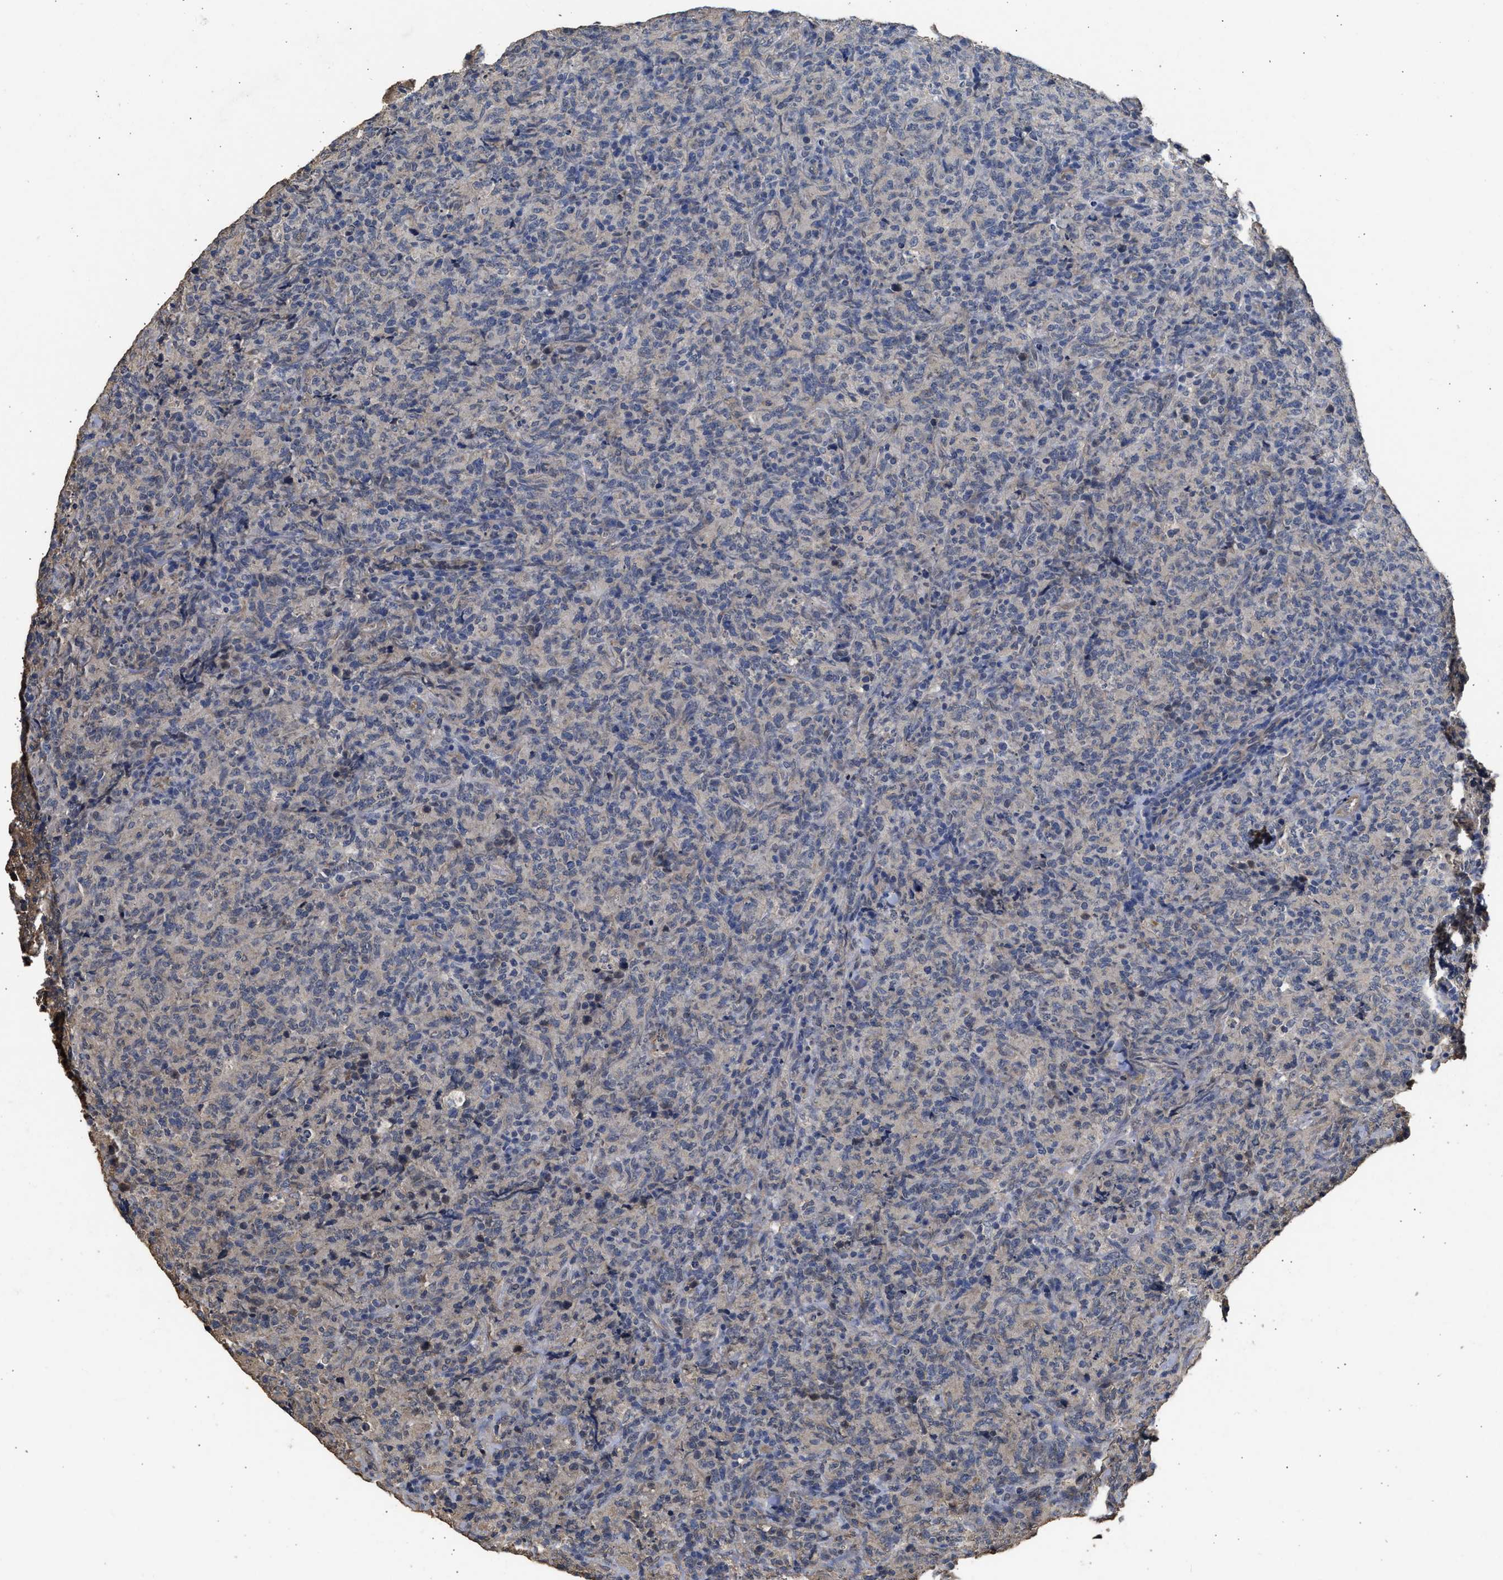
{"staining": {"intensity": "negative", "quantity": "none", "location": "none"}, "tissue": "lymphoma", "cell_type": "Tumor cells", "image_type": "cancer", "snomed": [{"axis": "morphology", "description": "Malignant lymphoma, non-Hodgkin's type, High grade"}, {"axis": "topography", "description": "Tonsil"}], "caption": "The photomicrograph reveals no staining of tumor cells in malignant lymphoma, non-Hodgkin's type (high-grade).", "gene": "SPINT2", "patient": {"sex": "female", "age": 36}}